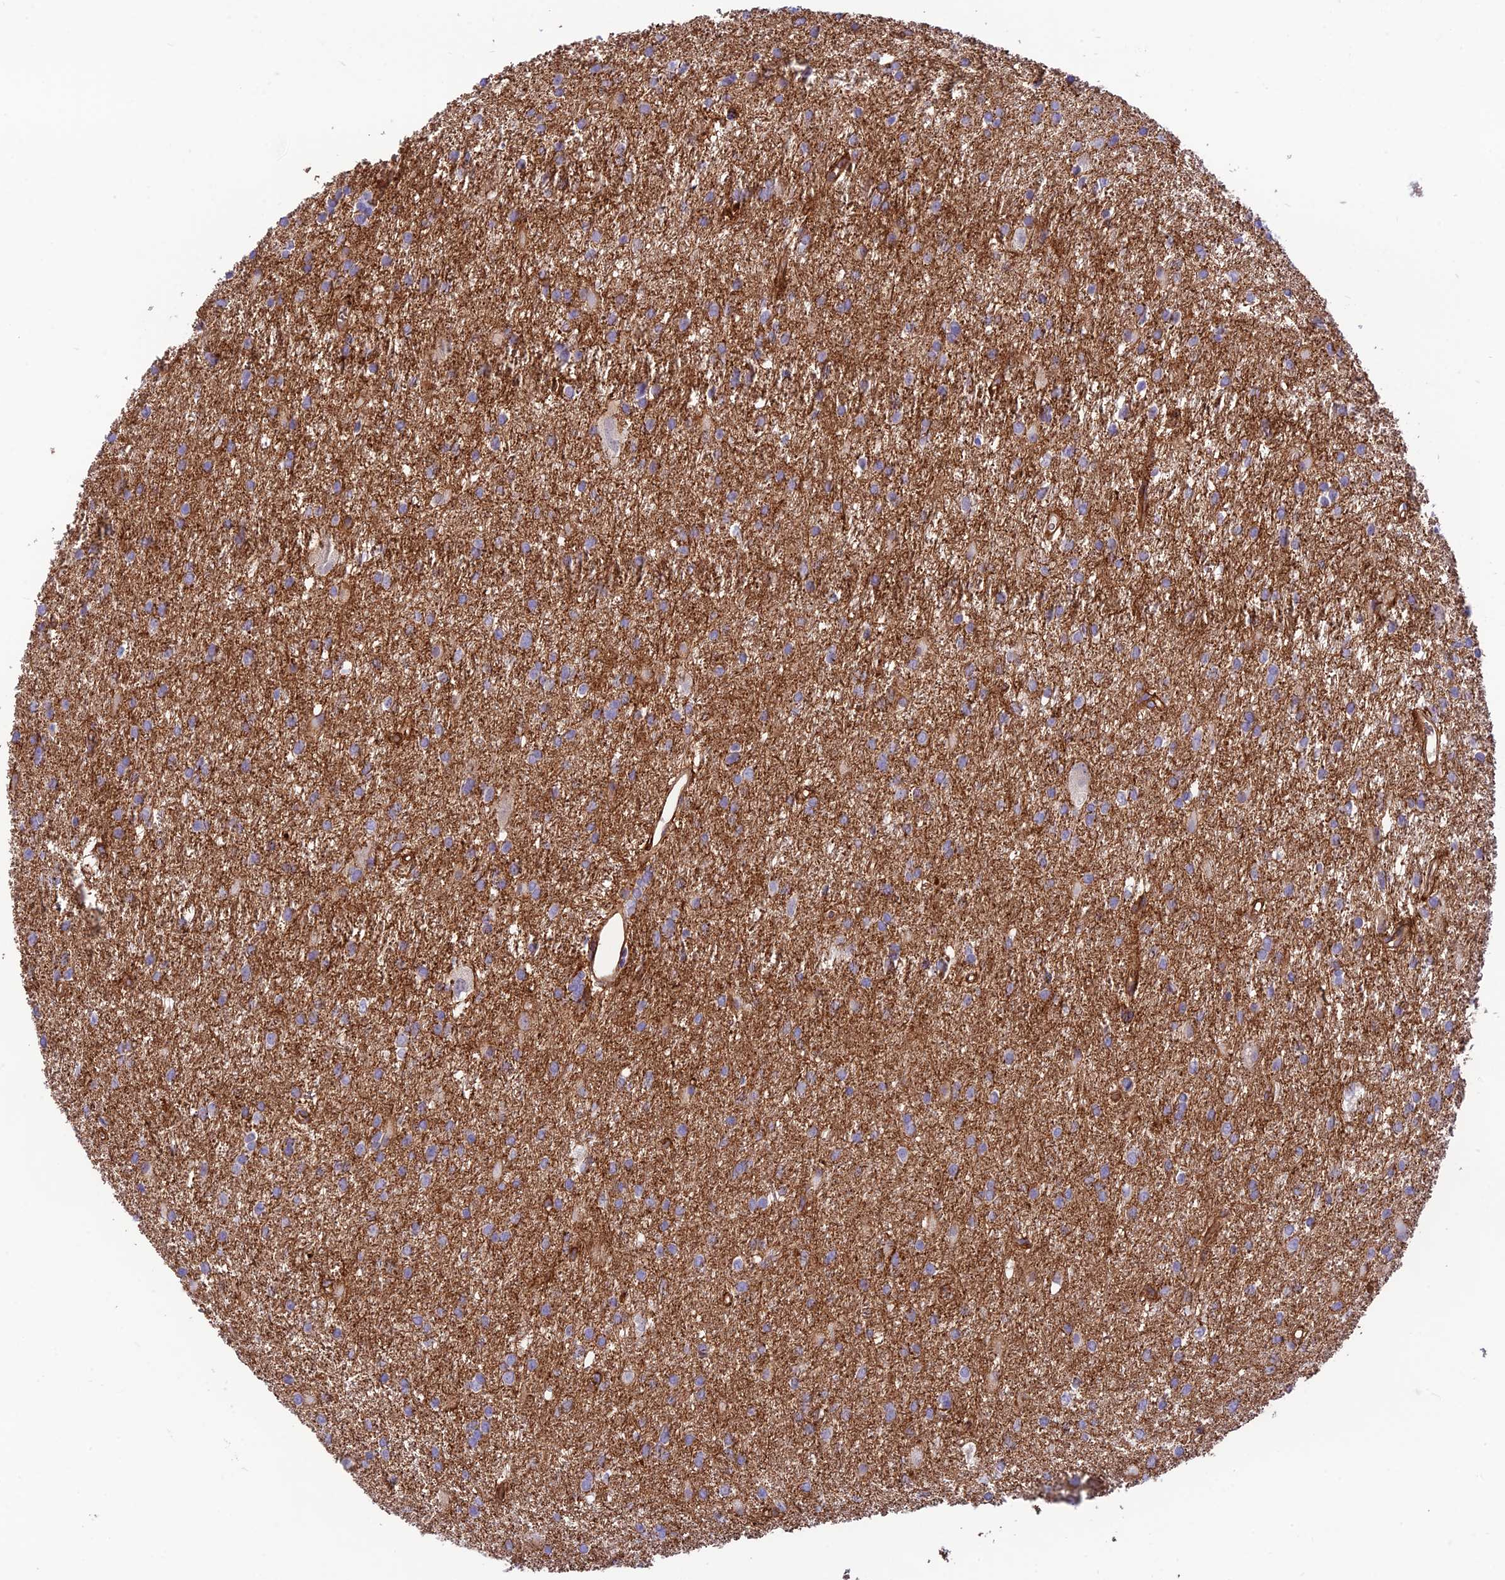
{"staining": {"intensity": "weak", "quantity": "25%-75%", "location": "cytoplasmic/membranous"}, "tissue": "glioma", "cell_type": "Tumor cells", "image_type": "cancer", "snomed": [{"axis": "morphology", "description": "Glioma, malignant, High grade"}, {"axis": "topography", "description": "Brain"}], "caption": "High-grade glioma (malignant) stained for a protein exhibits weak cytoplasmic/membranous positivity in tumor cells.", "gene": "YPEL5", "patient": {"sex": "female", "age": 50}}